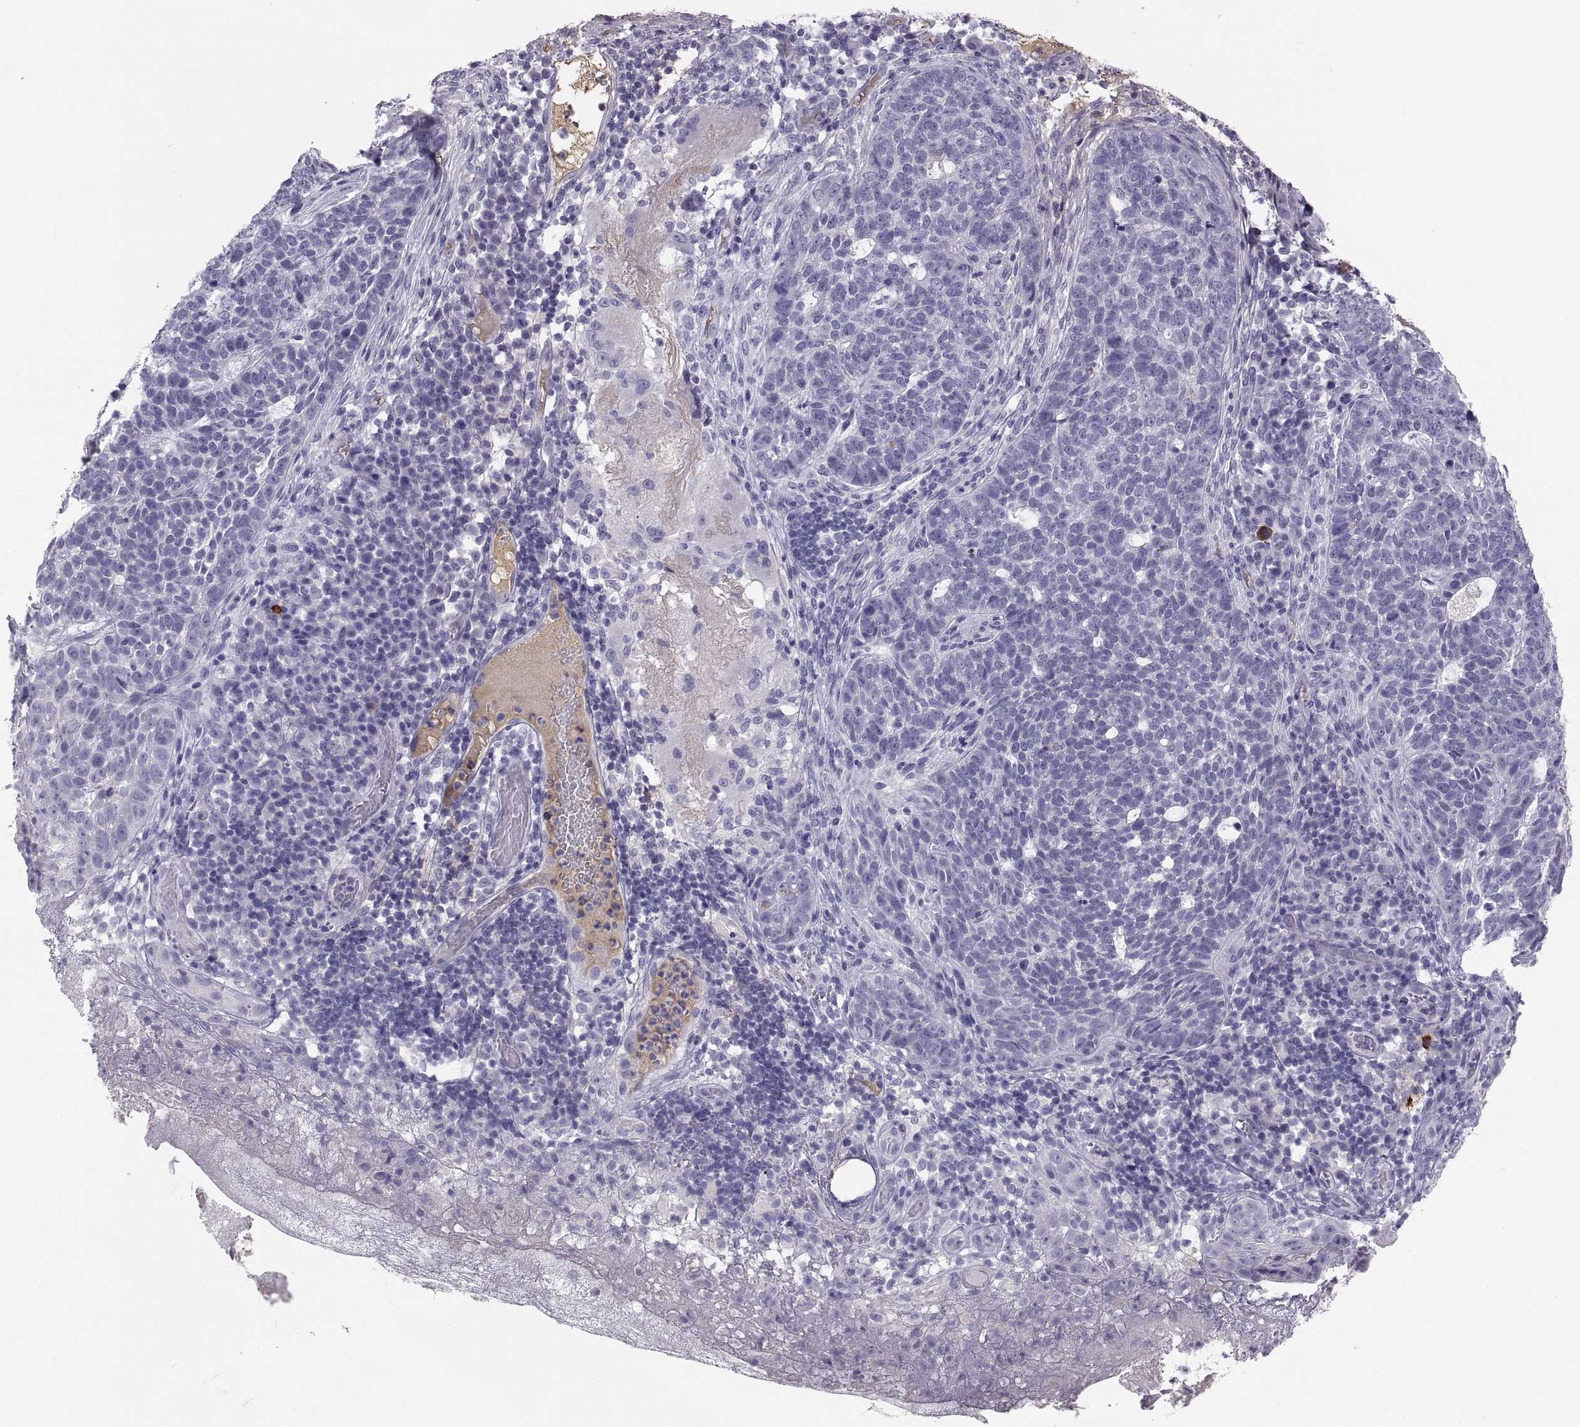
{"staining": {"intensity": "negative", "quantity": "none", "location": "none"}, "tissue": "skin cancer", "cell_type": "Tumor cells", "image_type": "cancer", "snomed": [{"axis": "morphology", "description": "Basal cell carcinoma"}, {"axis": "topography", "description": "Skin"}], "caption": "Immunohistochemistry histopathology image of neoplastic tissue: basal cell carcinoma (skin) stained with DAB reveals no significant protein expression in tumor cells.", "gene": "MAGEB2", "patient": {"sex": "female", "age": 69}}